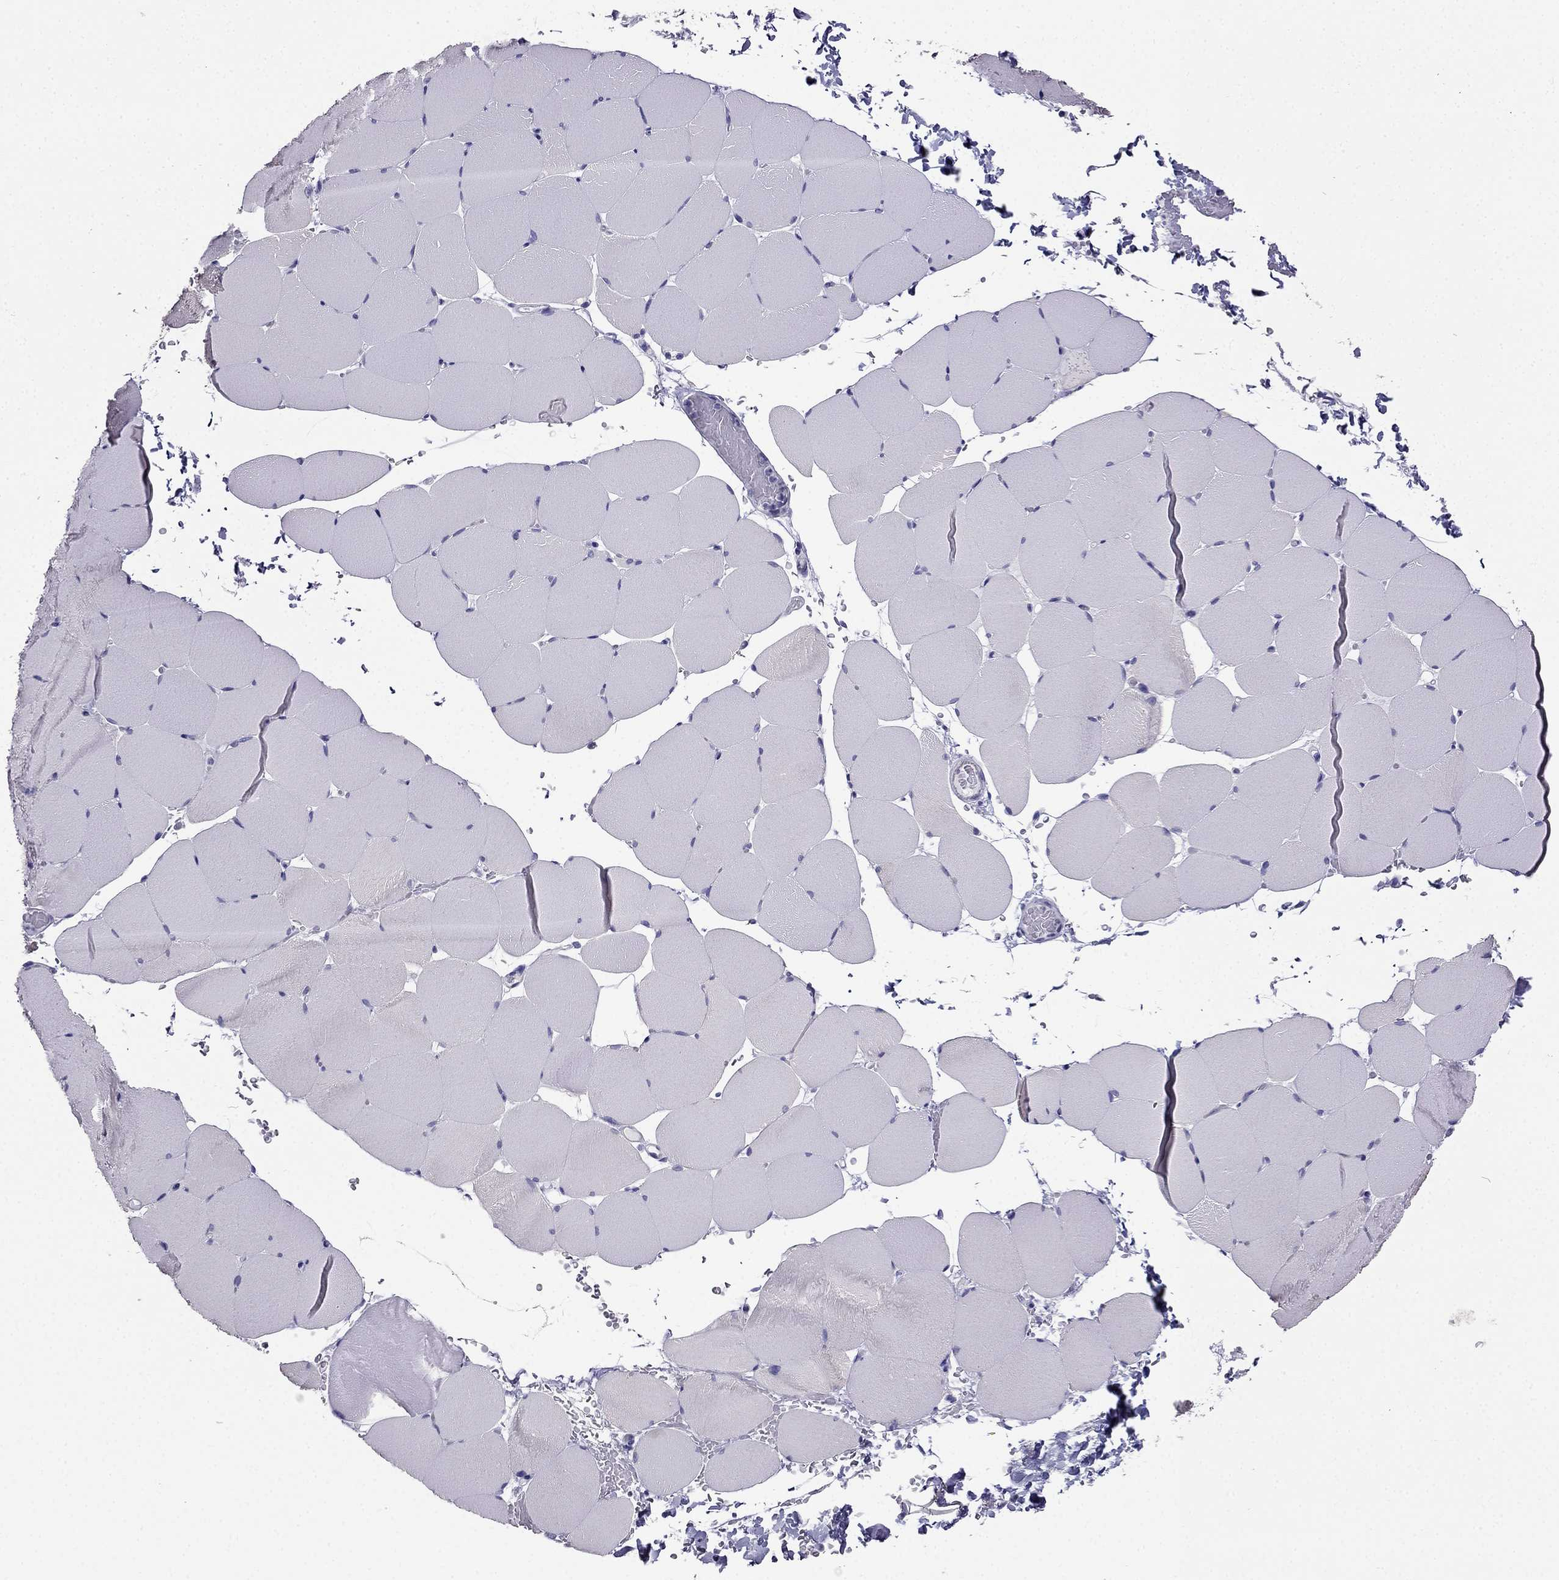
{"staining": {"intensity": "negative", "quantity": "none", "location": "none"}, "tissue": "skeletal muscle", "cell_type": "Myocytes", "image_type": "normal", "snomed": [{"axis": "morphology", "description": "Normal tissue, NOS"}, {"axis": "topography", "description": "Skeletal muscle"}], "caption": "Image shows no protein positivity in myocytes of benign skeletal muscle. (Immunohistochemistry (ihc), brightfield microscopy, high magnification).", "gene": "PTH", "patient": {"sex": "female", "age": 37}}